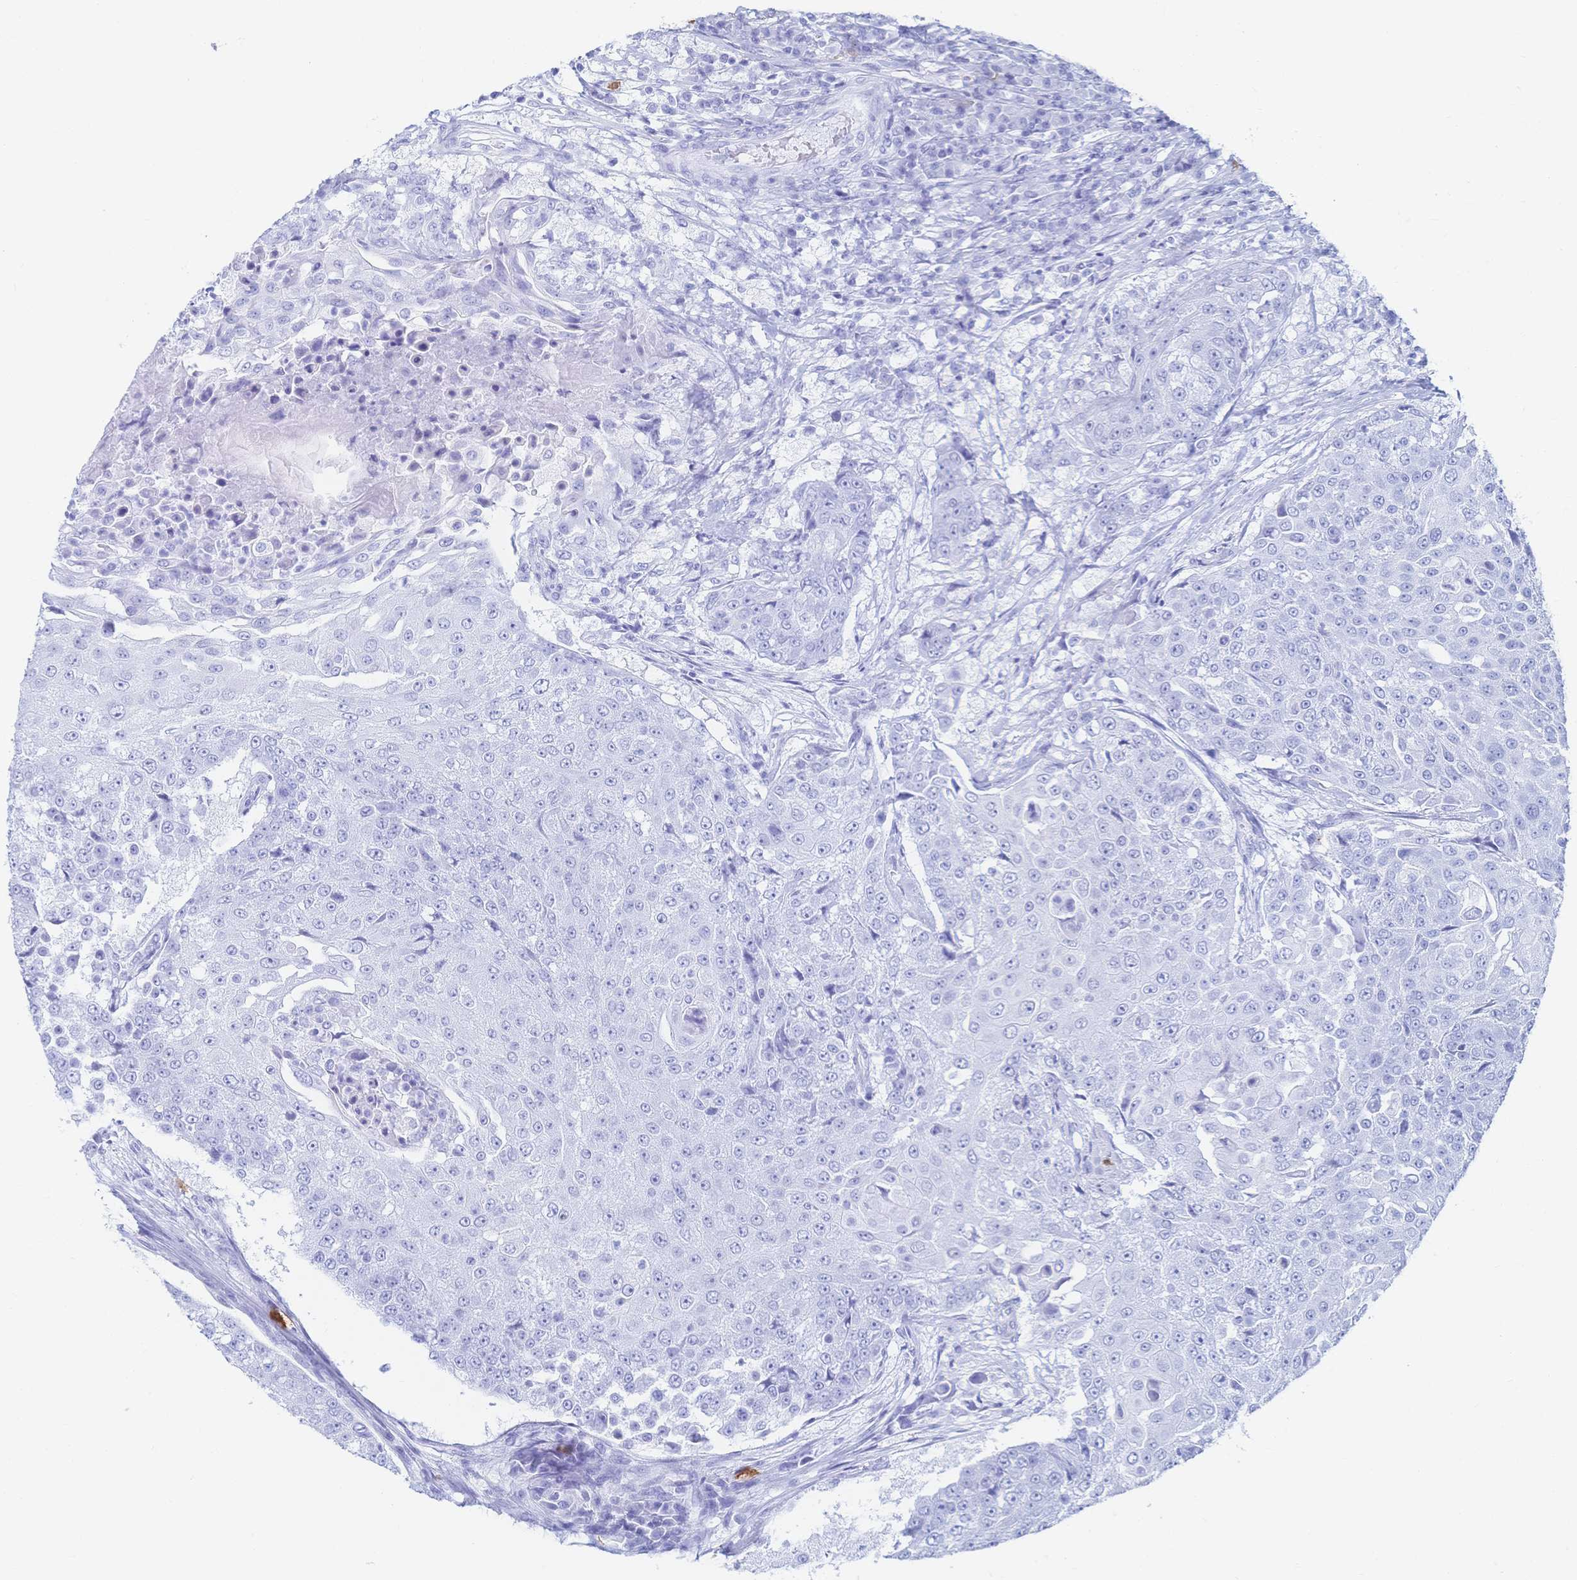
{"staining": {"intensity": "negative", "quantity": "none", "location": "none"}, "tissue": "urothelial cancer", "cell_type": "Tumor cells", "image_type": "cancer", "snomed": [{"axis": "morphology", "description": "Urothelial carcinoma, High grade"}, {"axis": "topography", "description": "Urinary bladder"}], "caption": "An image of human high-grade urothelial carcinoma is negative for staining in tumor cells.", "gene": "IL2RB", "patient": {"sex": "female", "age": 63}}